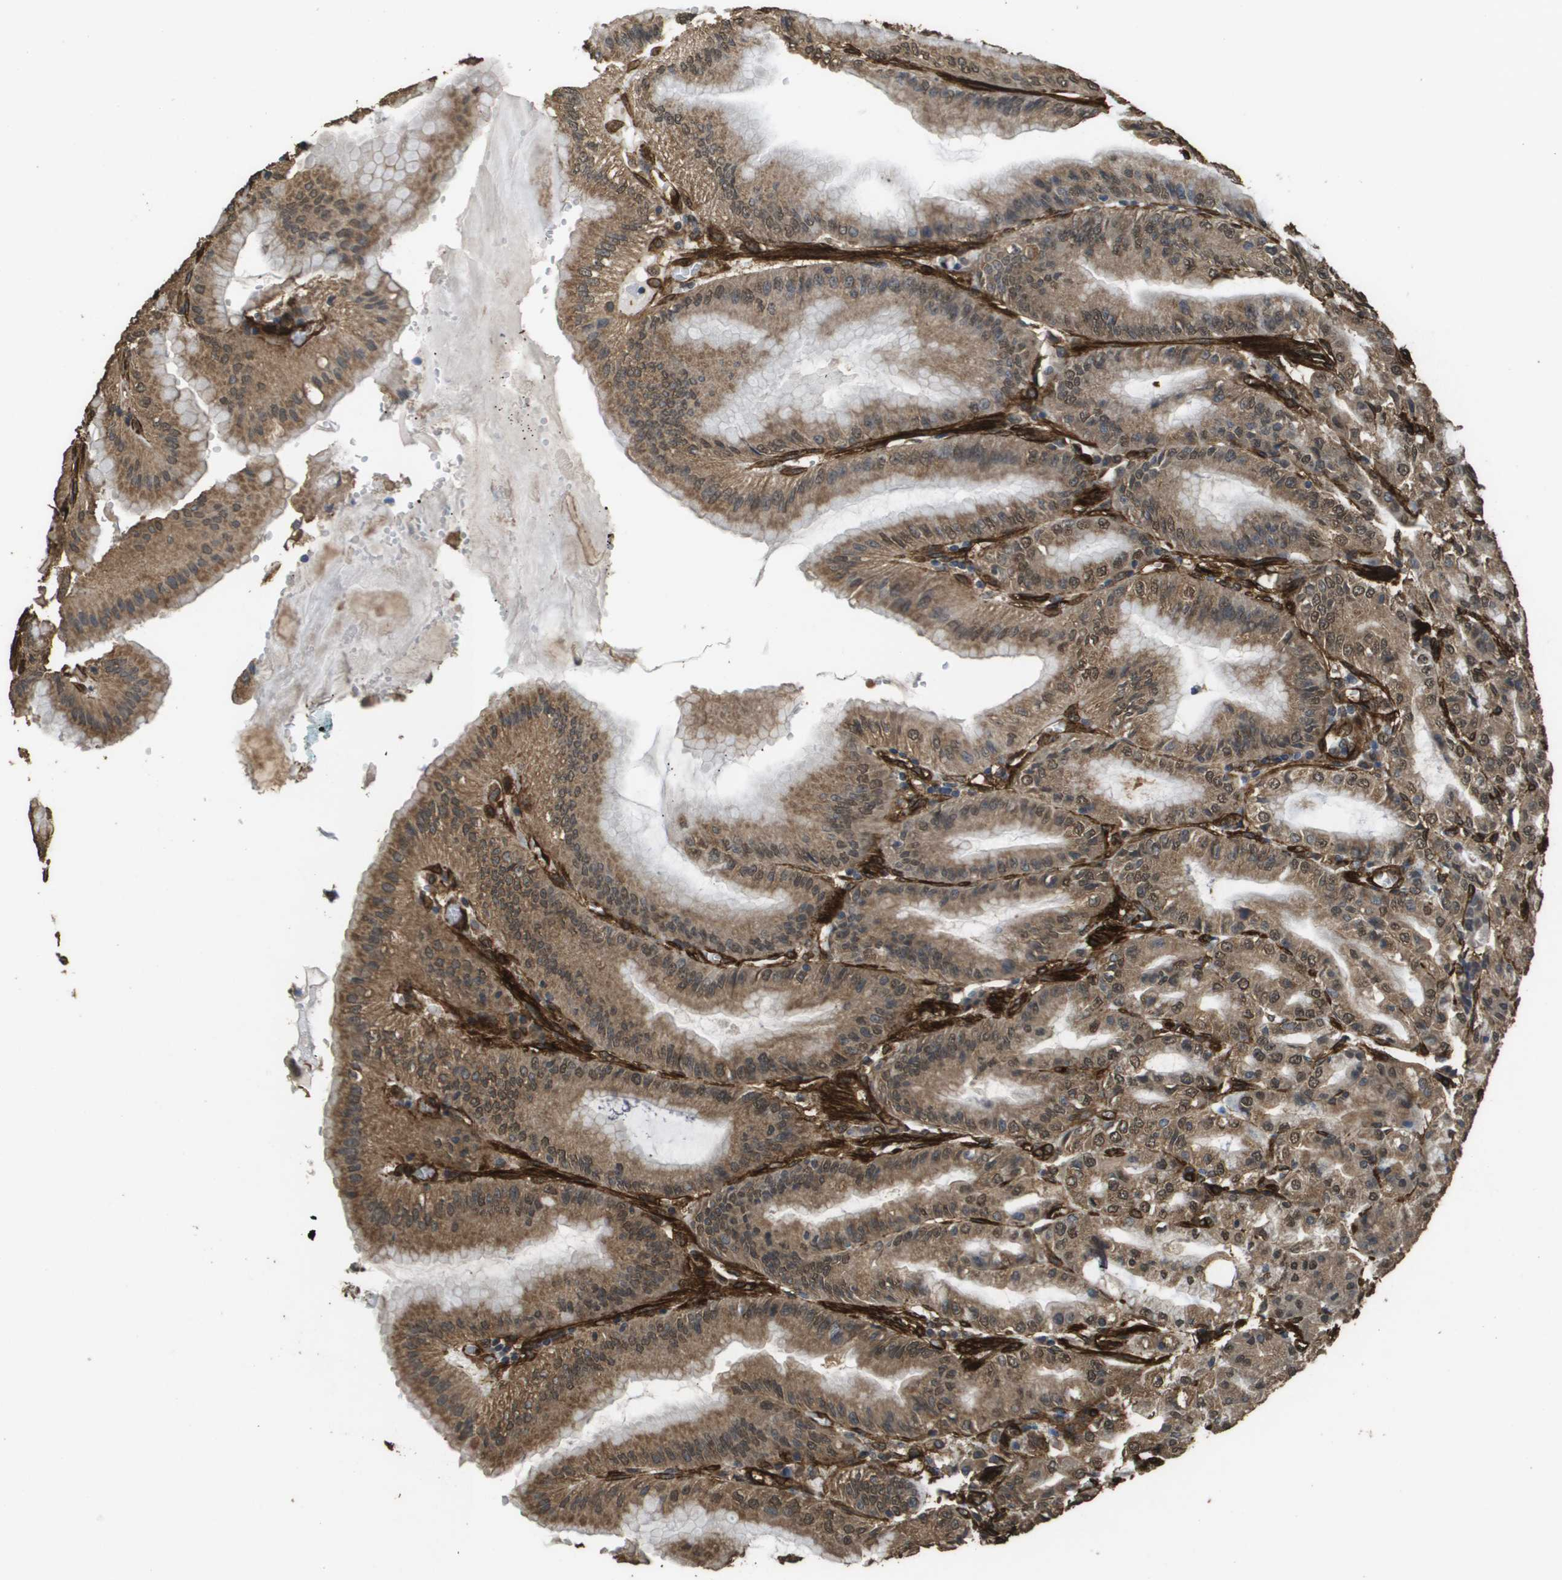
{"staining": {"intensity": "moderate", "quantity": ">75%", "location": "cytoplasmic/membranous,nuclear"}, "tissue": "stomach", "cell_type": "Glandular cells", "image_type": "normal", "snomed": [{"axis": "morphology", "description": "Normal tissue, NOS"}, {"axis": "topography", "description": "Stomach, lower"}], "caption": "High-power microscopy captured an IHC image of unremarkable stomach, revealing moderate cytoplasmic/membranous,nuclear expression in about >75% of glandular cells. (IHC, brightfield microscopy, high magnification).", "gene": "AAMP", "patient": {"sex": "male", "age": 71}}